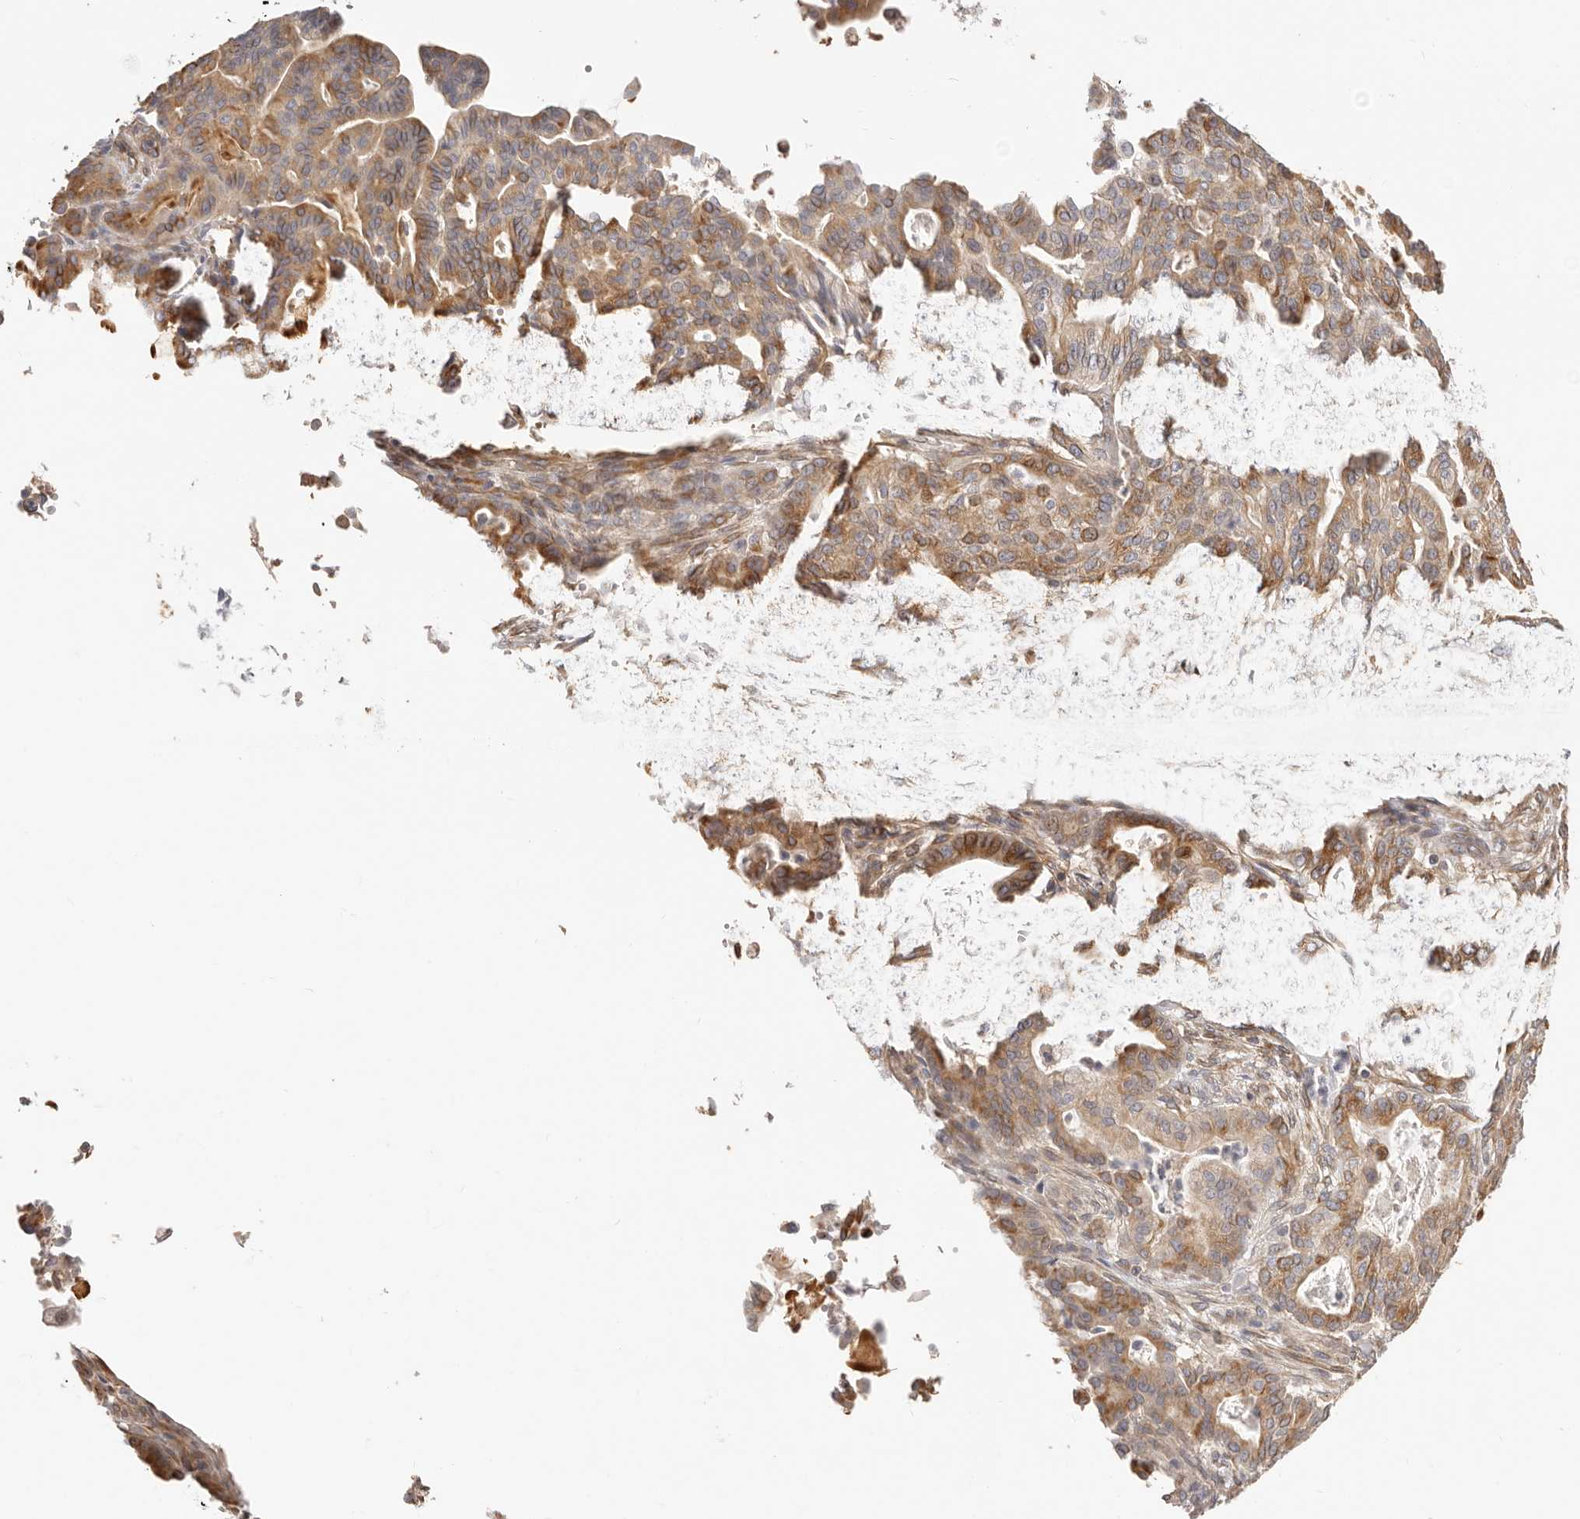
{"staining": {"intensity": "moderate", "quantity": ">75%", "location": "cytoplasmic/membranous"}, "tissue": "pancreatic cancer", "cell_type": "Tumor cells", "image_type": "cancer", "snomed": [{"axis": "morphology", "description": "Adenocarcinoma, NOS"}, {"axis": "topography", "description": "Pancreas"}], "caption": "Human pancreatic adenocarcinoma stained for a protein (brown) demonstrates moderate cytoplasmic/membranous positive expression in approximately >75% of tumor cells.", "gene": "DTNBP1", "patient": {"sex": "male", "age": 63}}